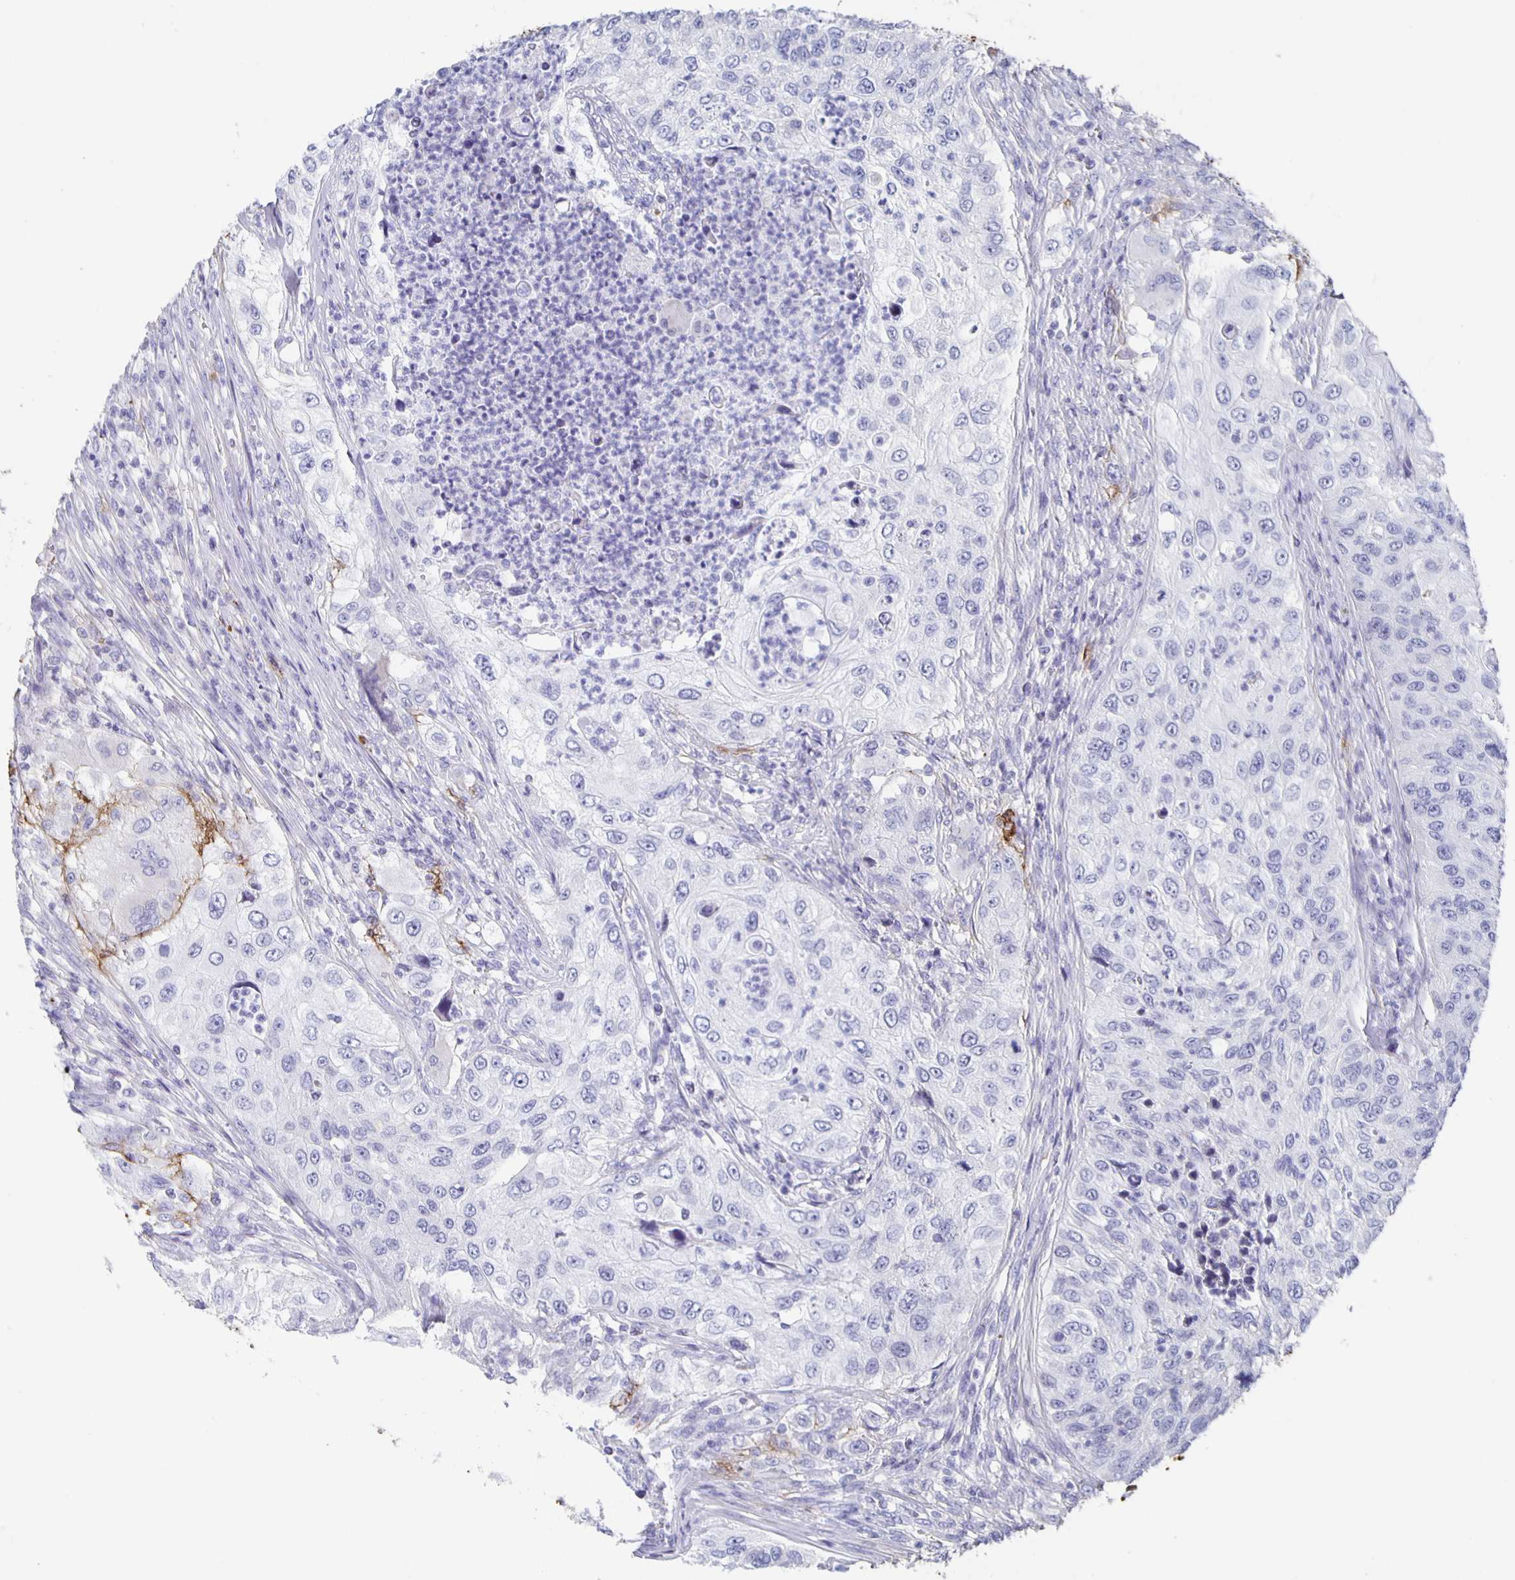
{"staining": {"intensity": "negative", "quantity": "none", "location": "none"}, "tissue": "urothelial cancer", "cell_type": "Tumor cells", "image_type": "cancer", "snomed": [{"axis": "morphology", "description": "Urothelial carcinoma, High grade"}, {"axis": "topography", "description": "Urinary bladder"}], "caption": "This is a photomicrograph of immunohistochemistry staining of urothelial cancer, which shows no expression in tumor cells.", "gene": "FGA", "patient": {"sex": "female", "age": 60}}